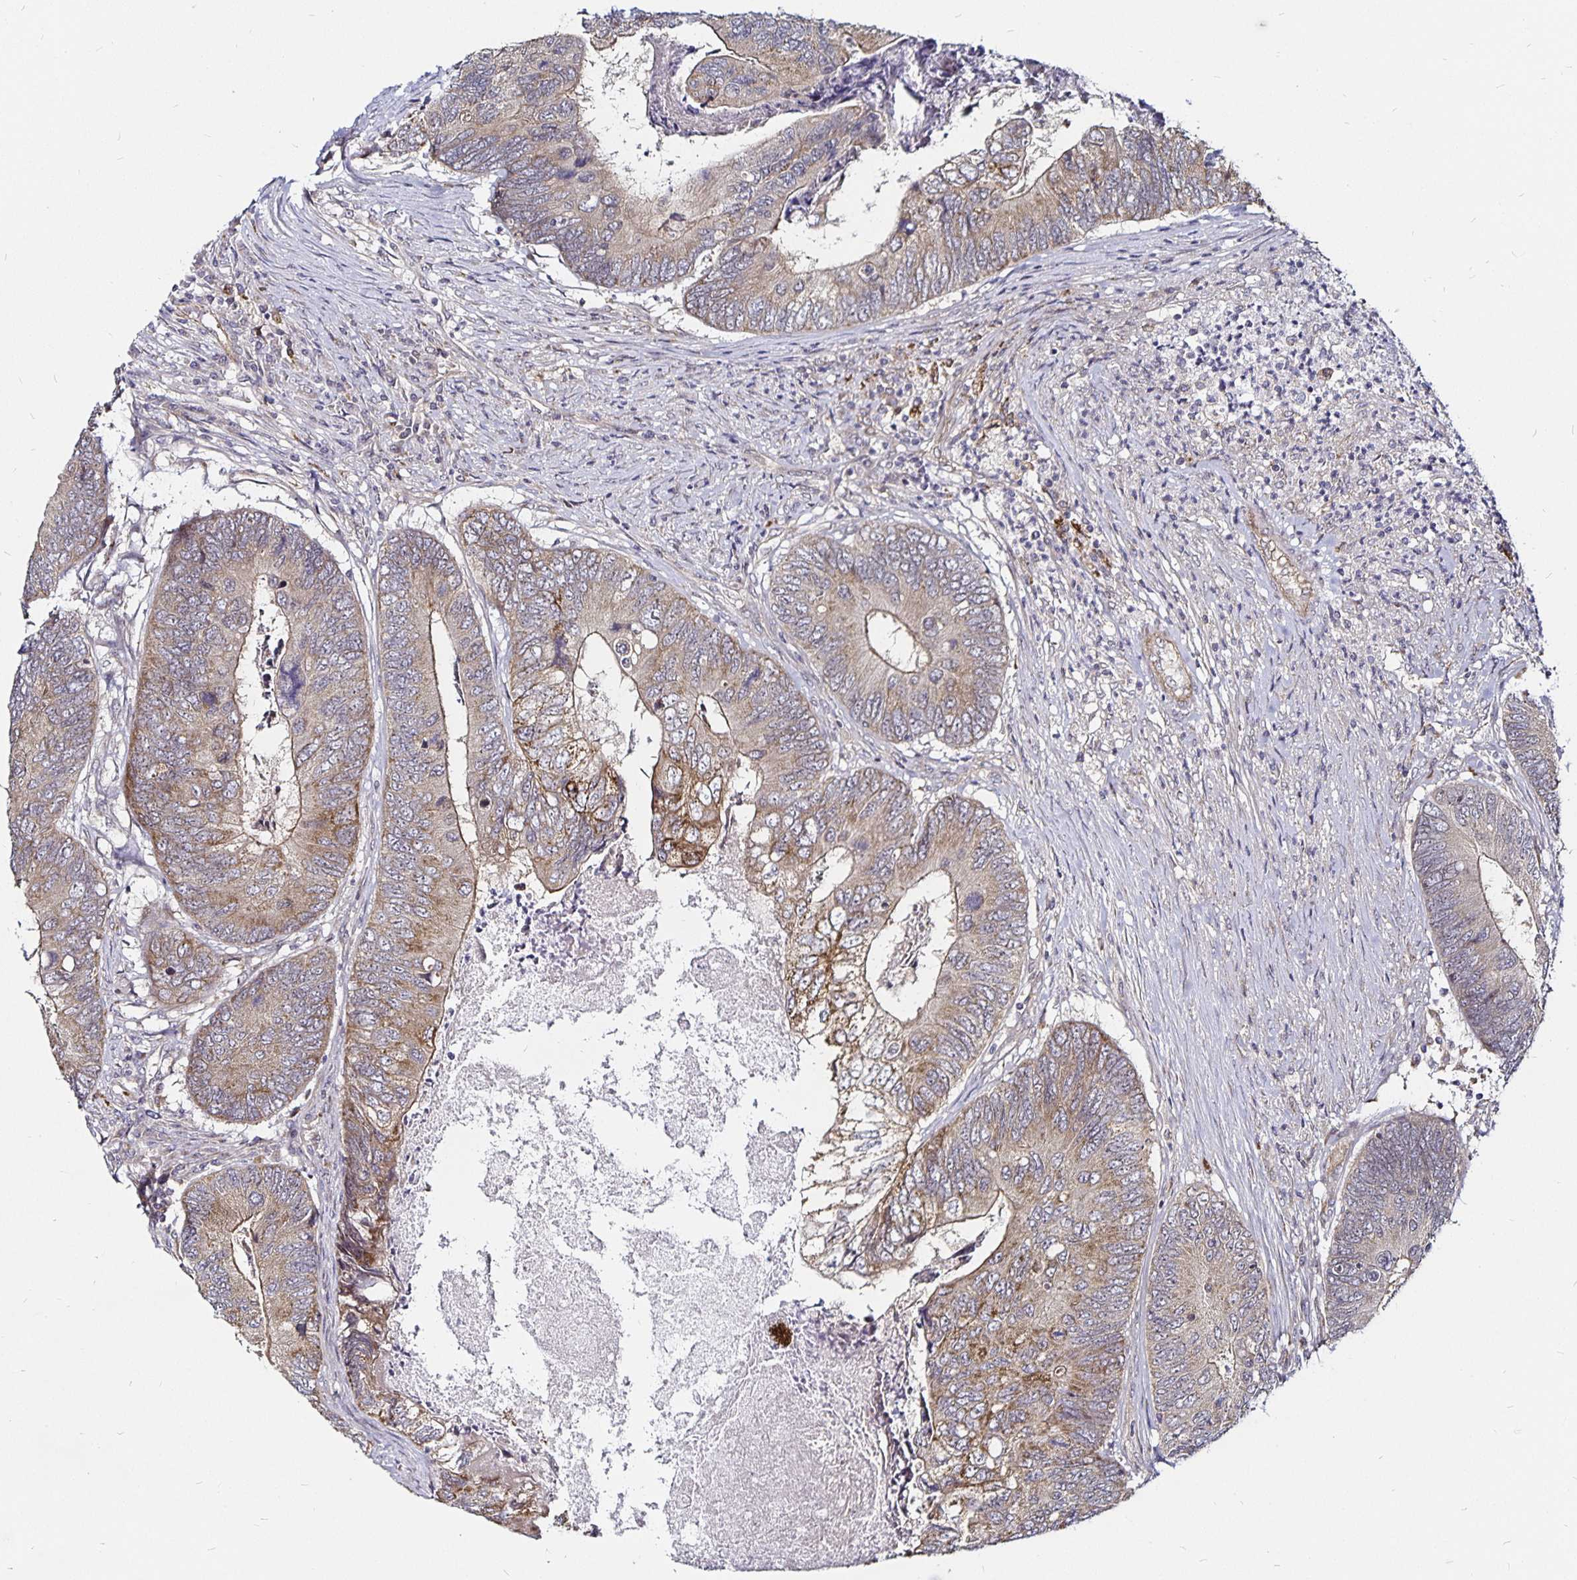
{"staining": {"intensity": "moderate", "quantity": "<25%", "location": "cytoplasmic/membranous"}, "tissue": "colorectal cancer", "cell_type": "Tumor cells", "image_type": "cancer", "snomed": [{"axis": "morphology", "description": "Adenocarcinoma, NOS"}, {"axis": "topography", "description": "Colon"}], "caption": "Brown immunohistochemical staining in adenocarcinoma (colorectal) demonstrates moderate cytoplasmic/membranous staining in about <25% of tumor cells.", "gene": "CYP27A1", "patient": {"sex": "female", "age": 67}}